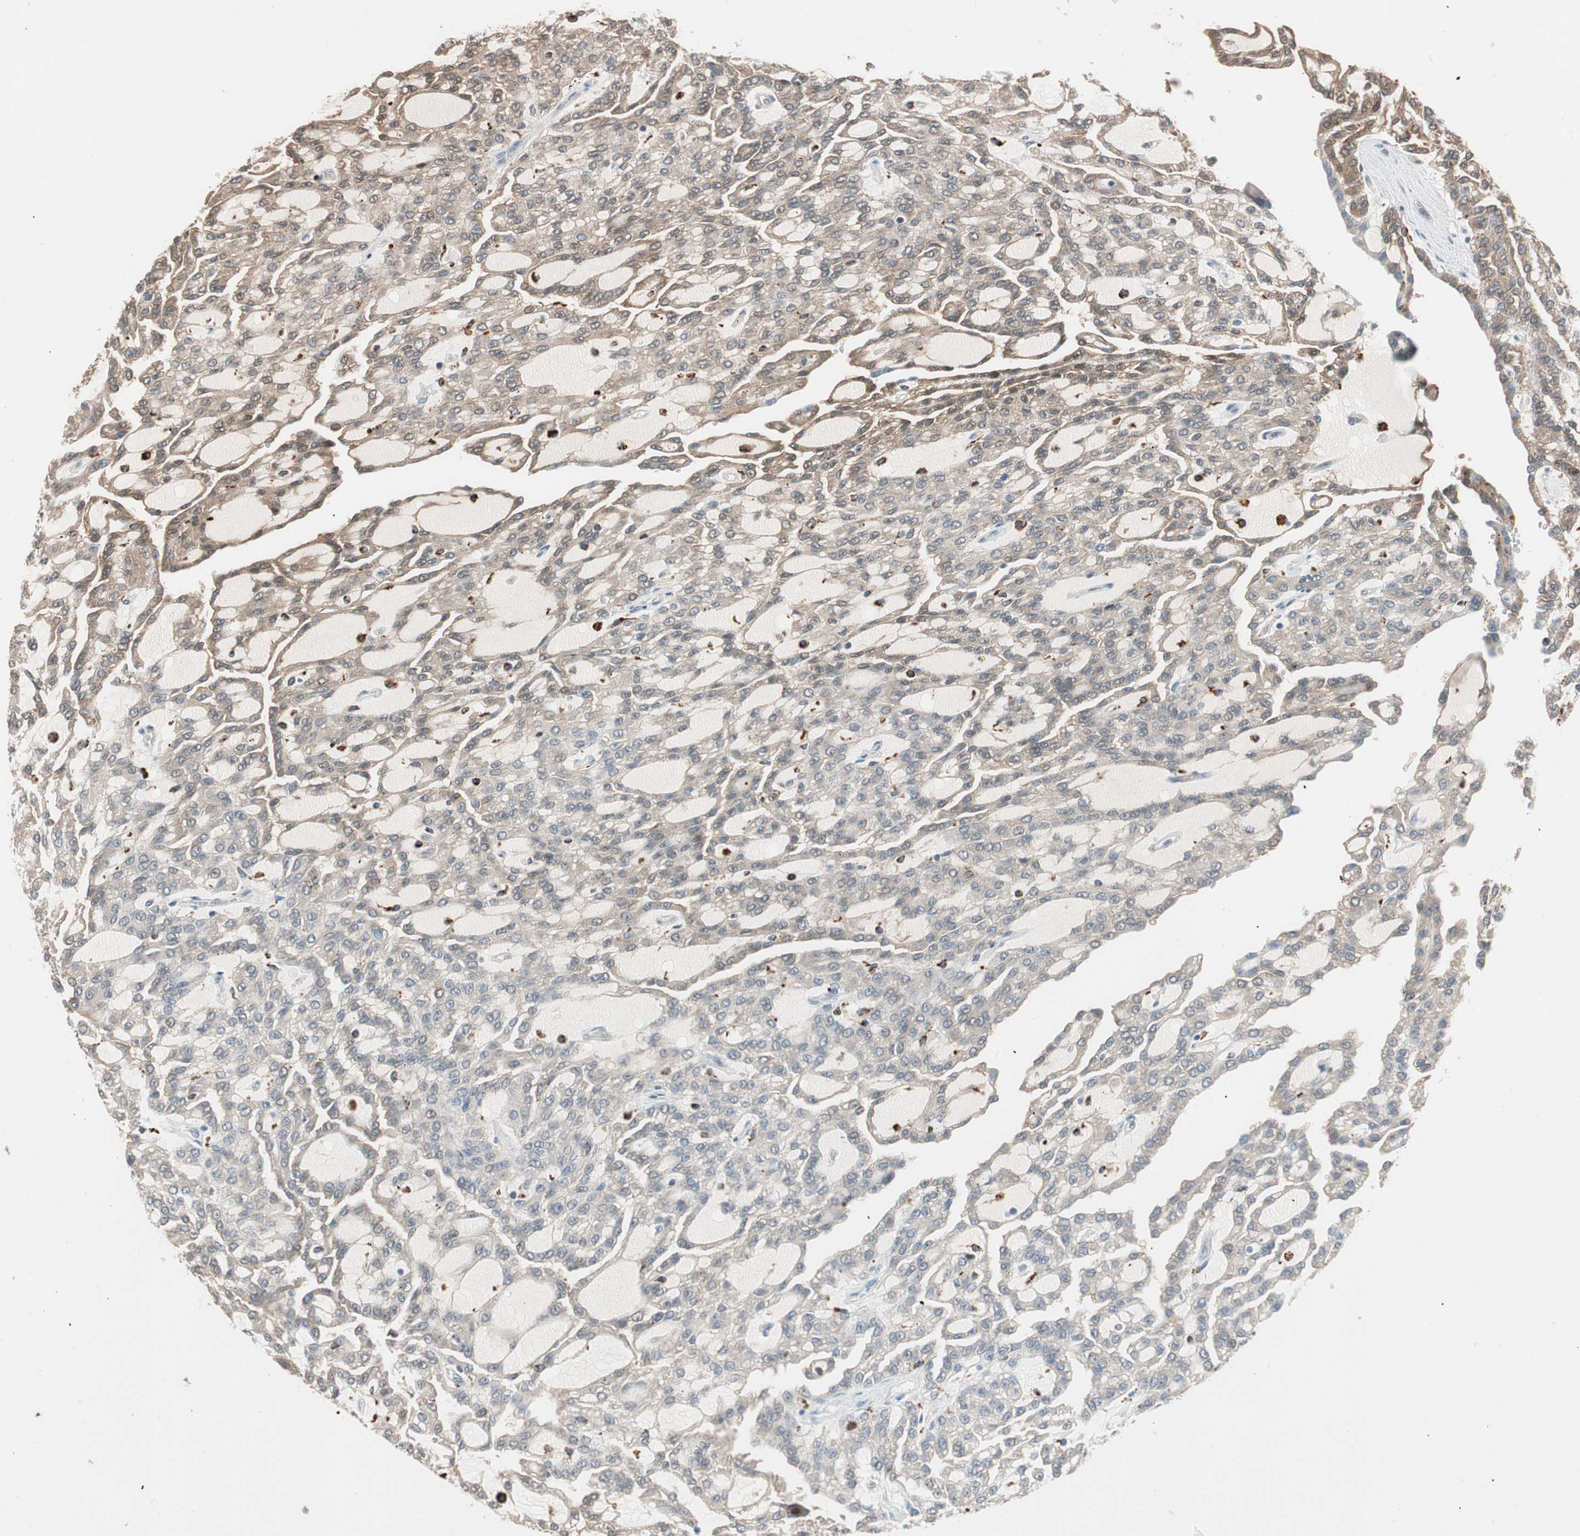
{"staining": {"intensity": "weak", "quantity": "<25%", "location": "cytoplasmic/membranous"}, "tissue": "renal cancer", "cell_type": "Tumor cells", "image_type": "cancer", "snomed": [{"axis": "morphology", "description": "Adenocarcinoma, NOS"}, {"axis": "topography", "description": "Kidney"}], "caption": "DAB immunohistochemical staining of adenocarcinoma (renal) demonstrates no significant expression in tumor cells. (Brightfield microscopy of DAB immunohistochemistry at high magnification).", "gene": "PIK3R3", "patient": {"sex": "male", "age": 63}}